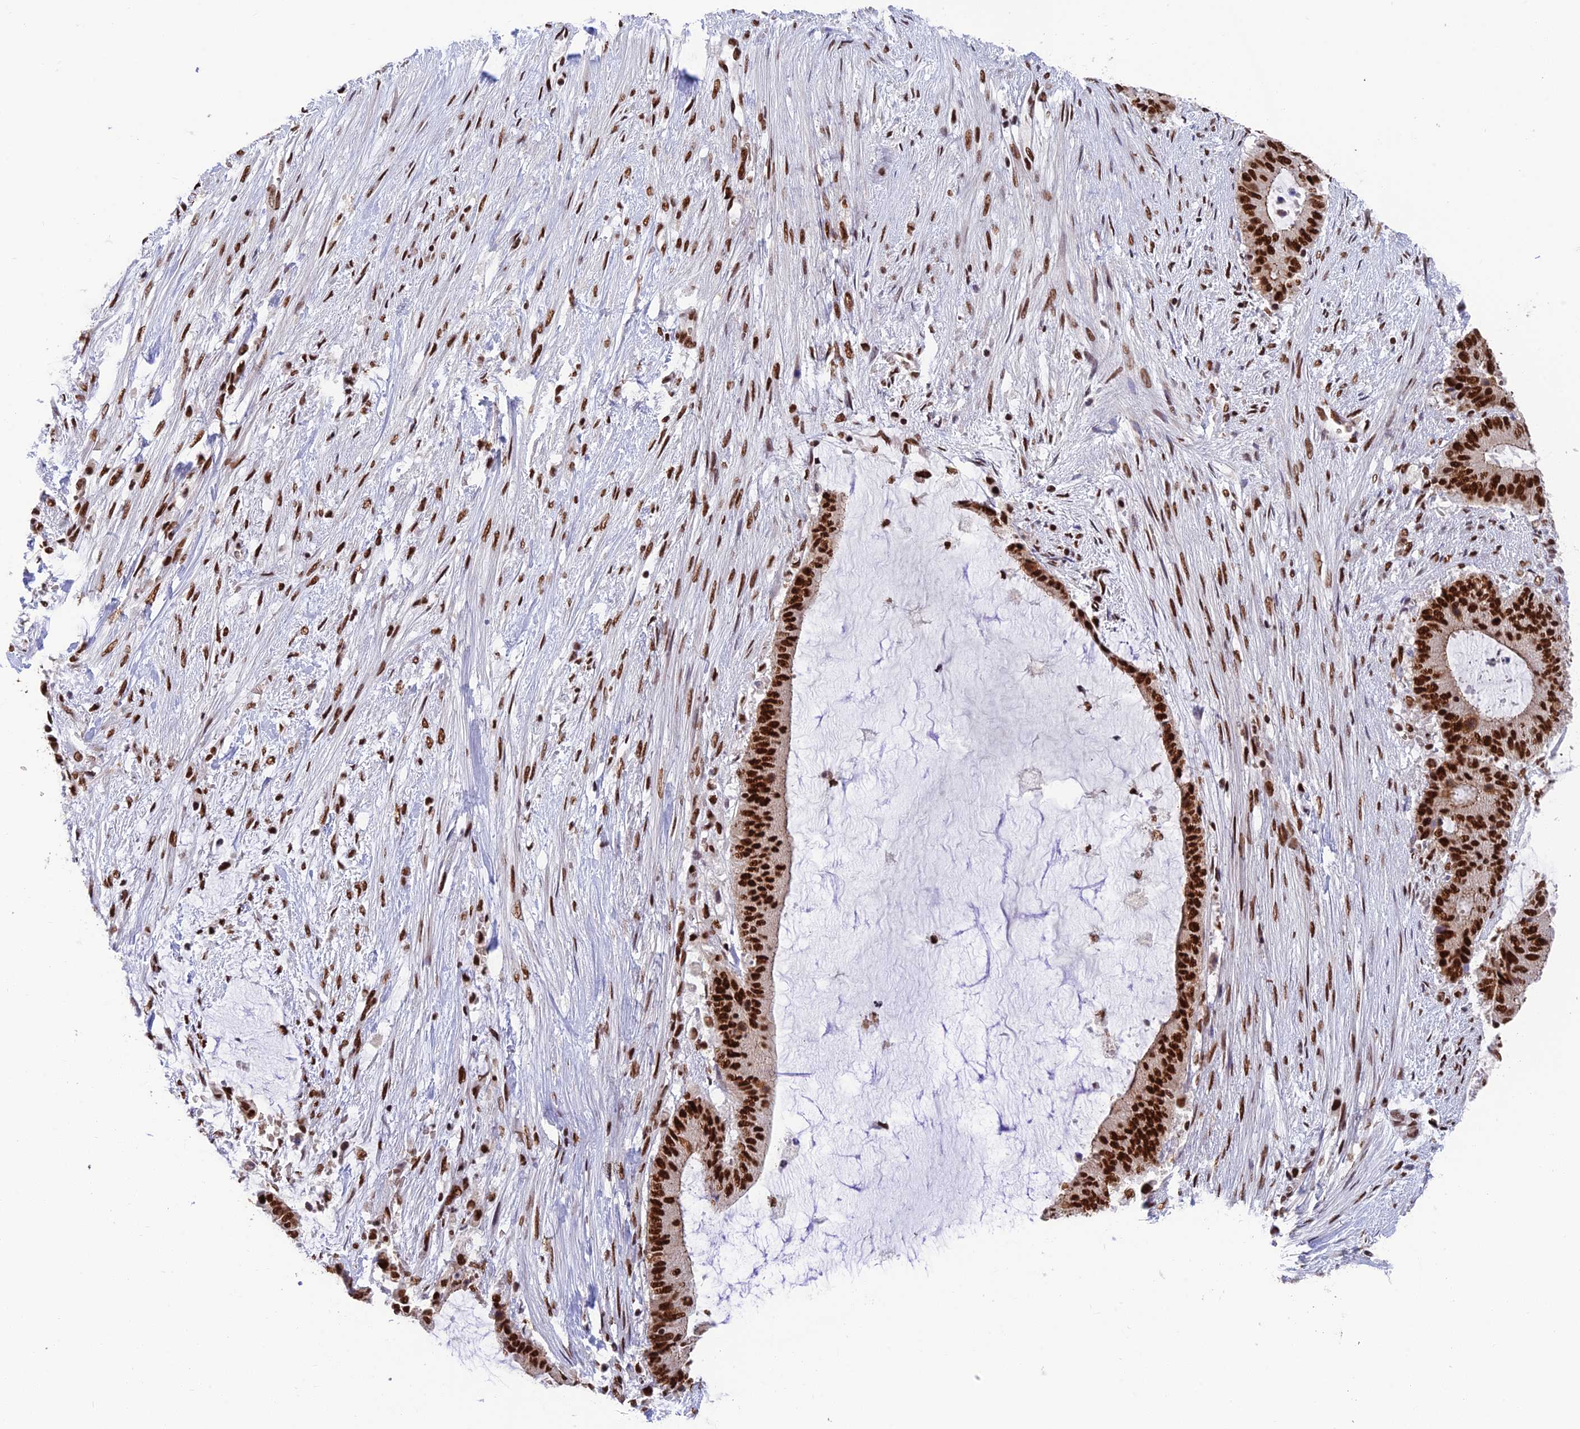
{"staining": {"intensity": "strong", "quantity": ">75%", "location": "nuclear"}, "tissue": "liver cancer", "cell_type": "Tumor cells", "image_type": "cancer", "snomed": [{"axis": "morphology", "description": "Normal tissue, NOS"}, {"axis": "morphology", "description": "Cholangiocarcinoma"}, {"axis": "topography", "description": "Liver"}, {"axis": "topography", "description": "Peripheral nerve tissue"}], "caption": "Liver cholangiocarcinoma was stained to show a protein in brown. There is high levels of strong nuclear expression in about >75% of tumor cells.", "gene": "EEF1AKMT3", "patient": {"sex": "female", "age": 73}}